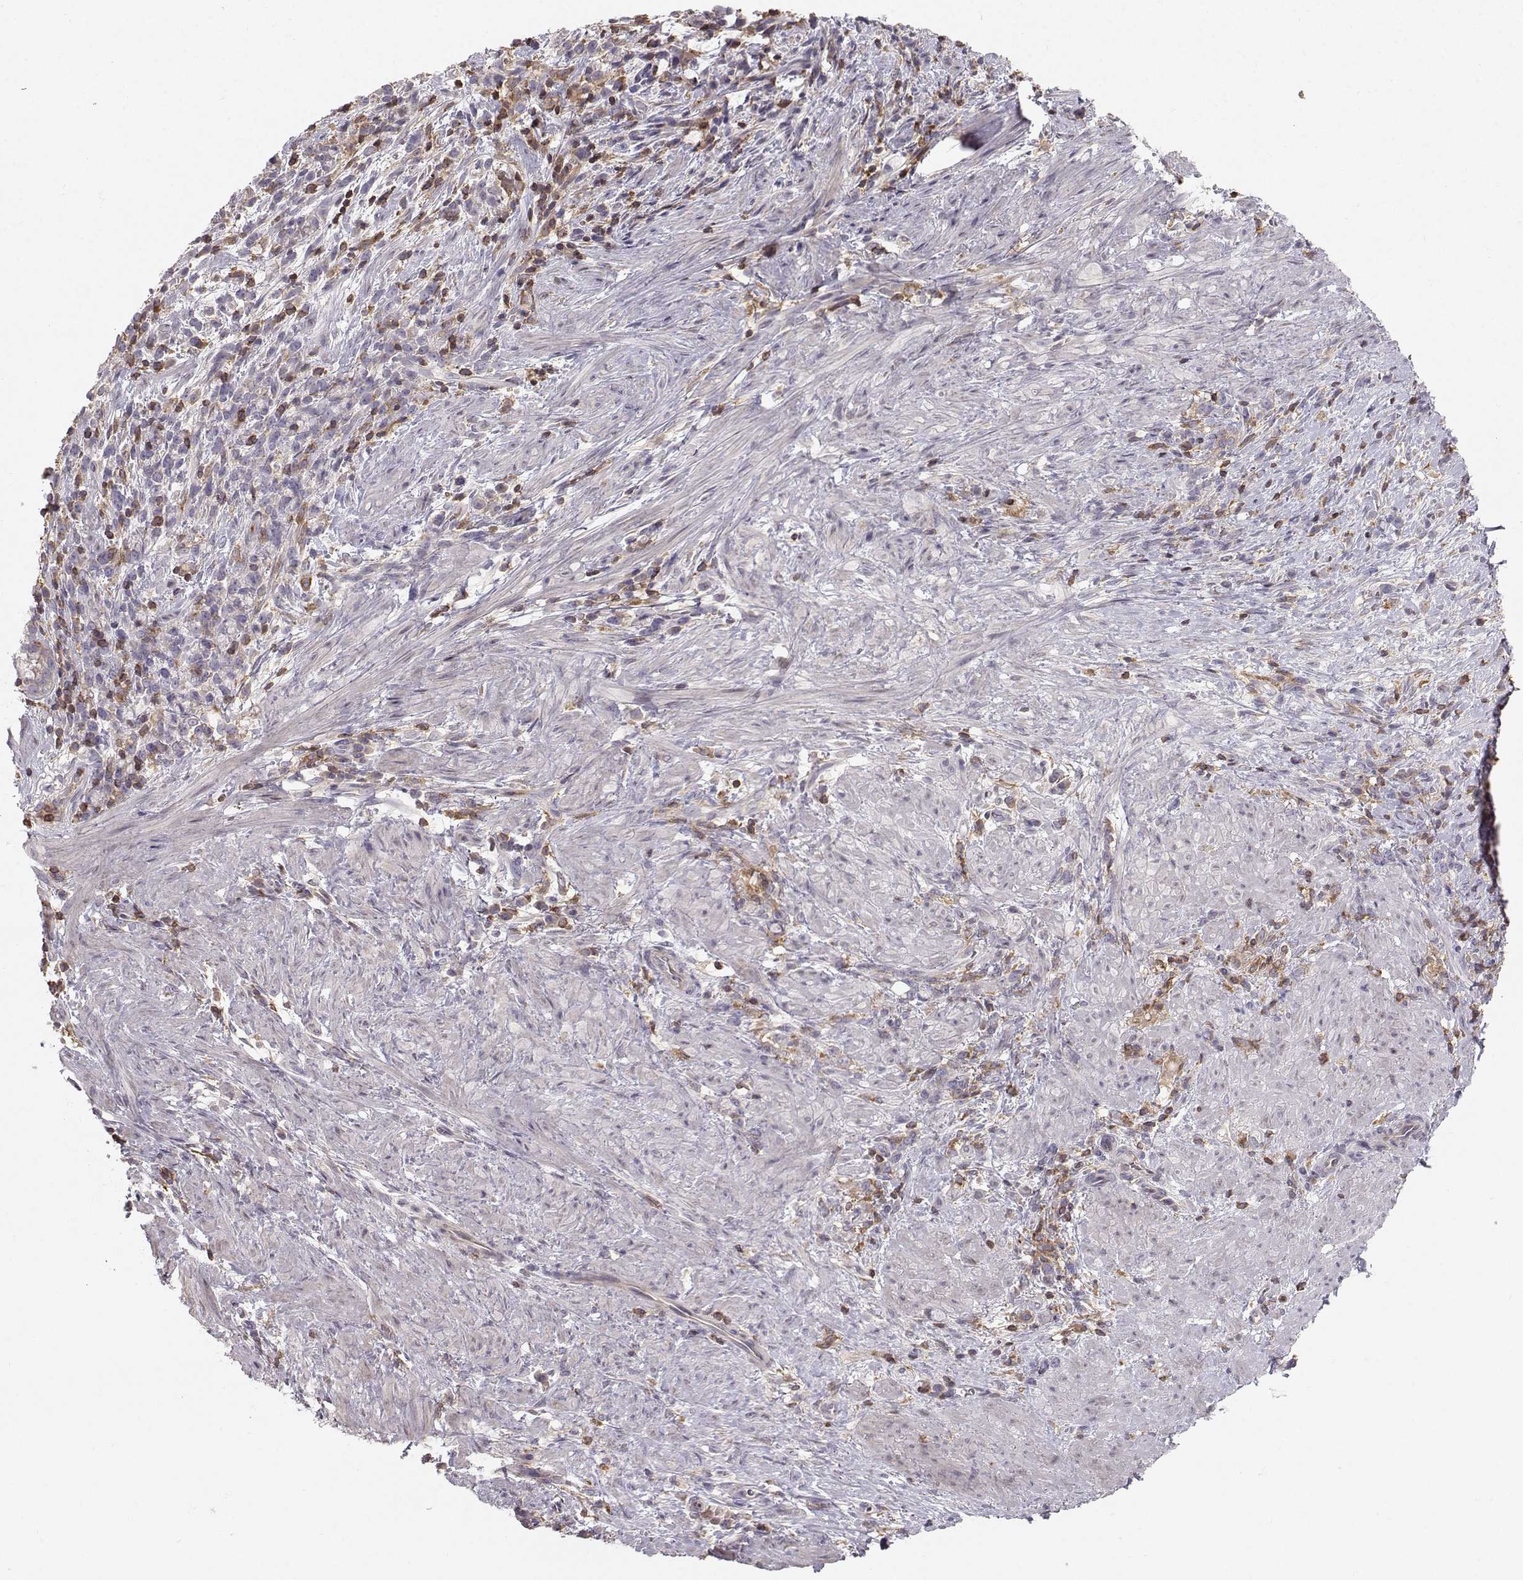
{"staining": {"intensity": "negative", "quantity": "none", "location": "none"}, "tissue": "stomach cancer", "cell_type": "Tumor cells", "image_type": "cancer", "snomed": [{"axis": "morphology", "description": "Adenocarcinoma, NOS"}, {"axis": "topography", "description": "Stomach"}], "caption": "Immunohistochemistry (IHC) photomicrograph of human adenocarcinoma (stomach) stained for a protein (brown), which shows no positivity in tumor cells.", "gene": "ZBTB32", "patient": {"sex": "female", "age": 57}}